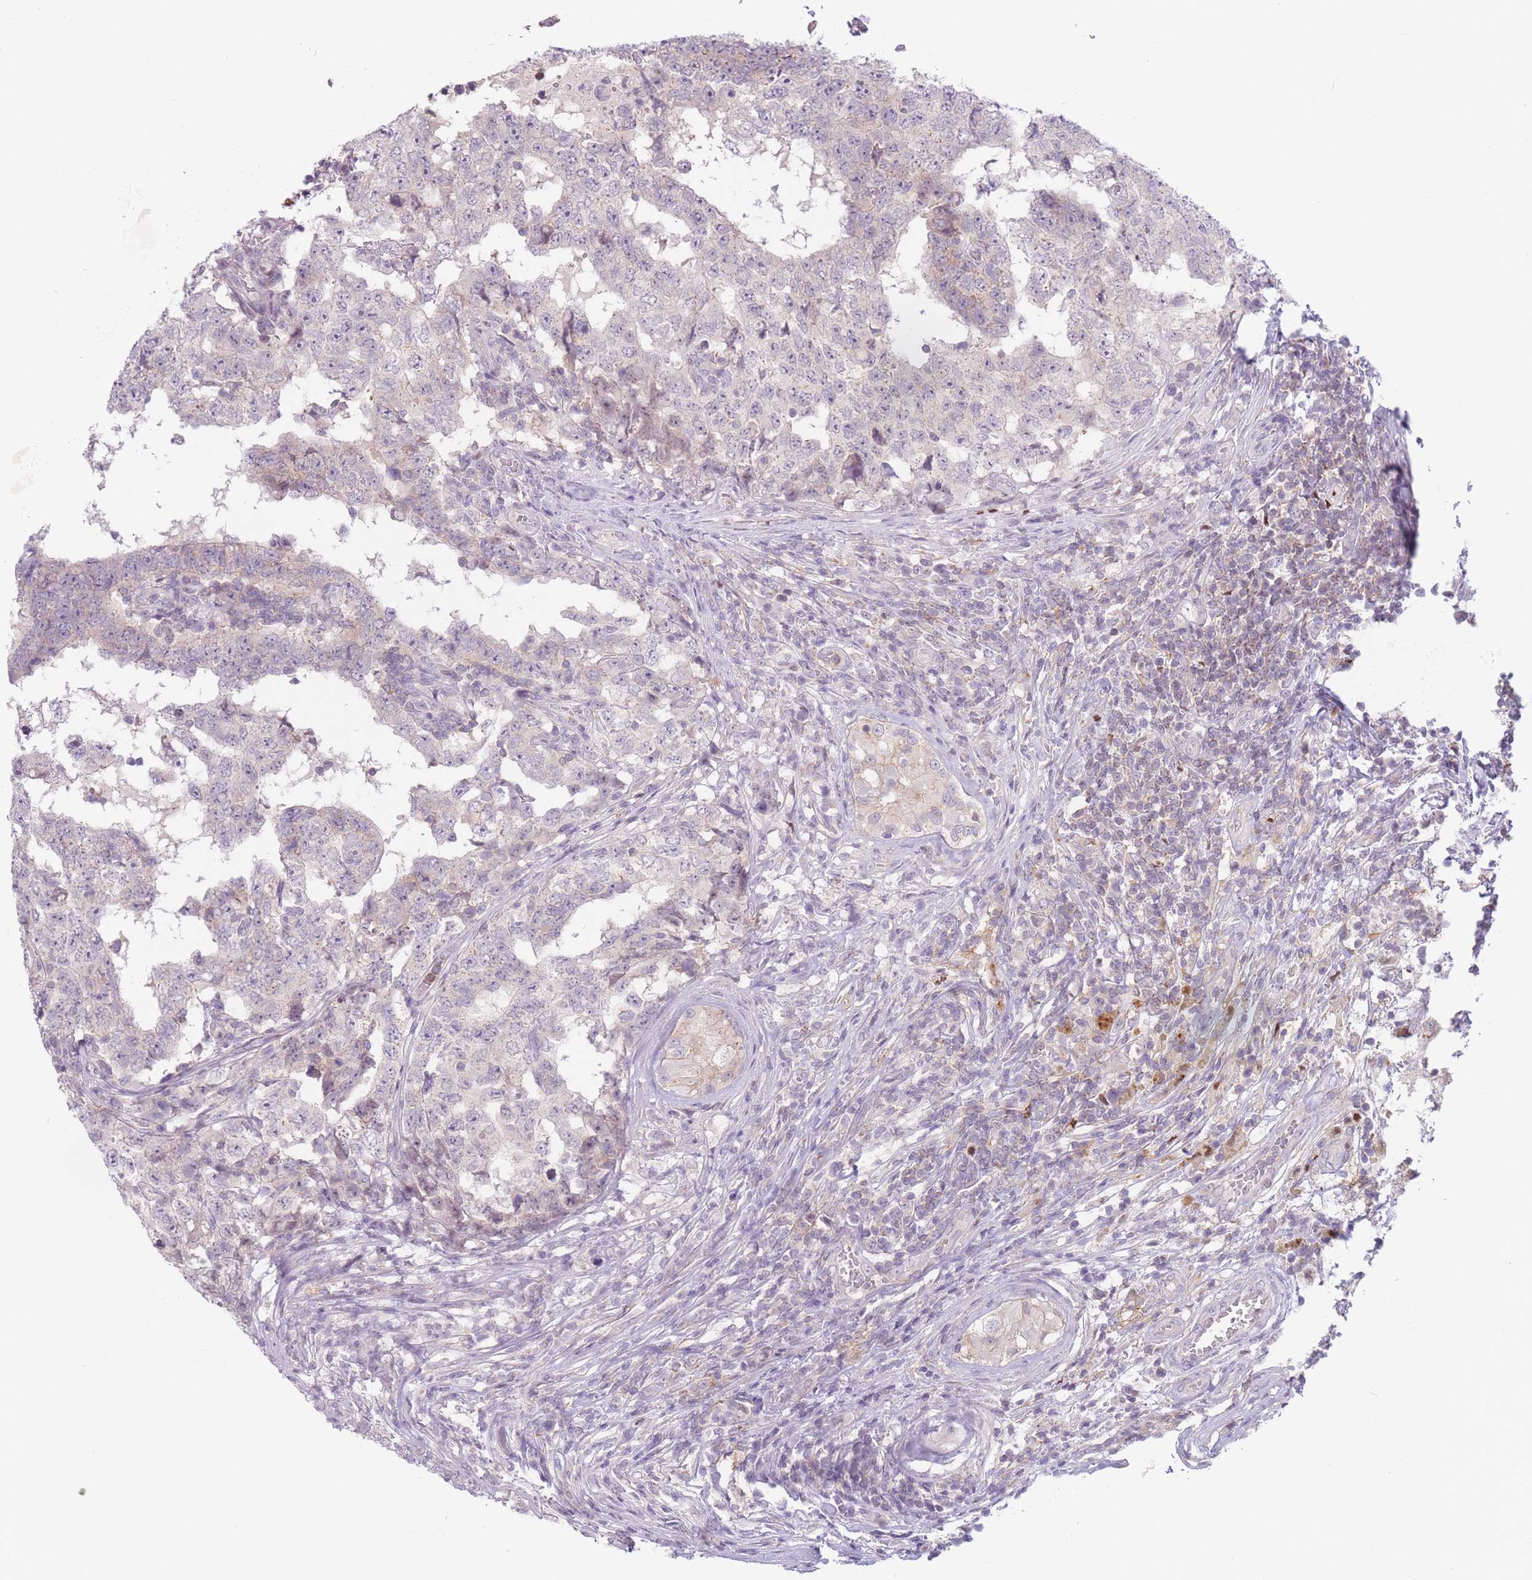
{"staining": {"intensity": "negative", "quantity": "none", "location": "none"}, "tissue": "testis cancer", "cell_type": "Tumor cells", "image_type": "cancer", "snomed": [{"axis": "morphology", "description": "Carcinoma, Embryonal, NOS"}, {"axis": "topography", "description": "Testis"}], "caption": "Immunohistochemical staining of human testis cancer demonstrates no significant expression in tumor cells.", "gene": "ZNF439", "patient": {"sex": "male", "age": 25}}